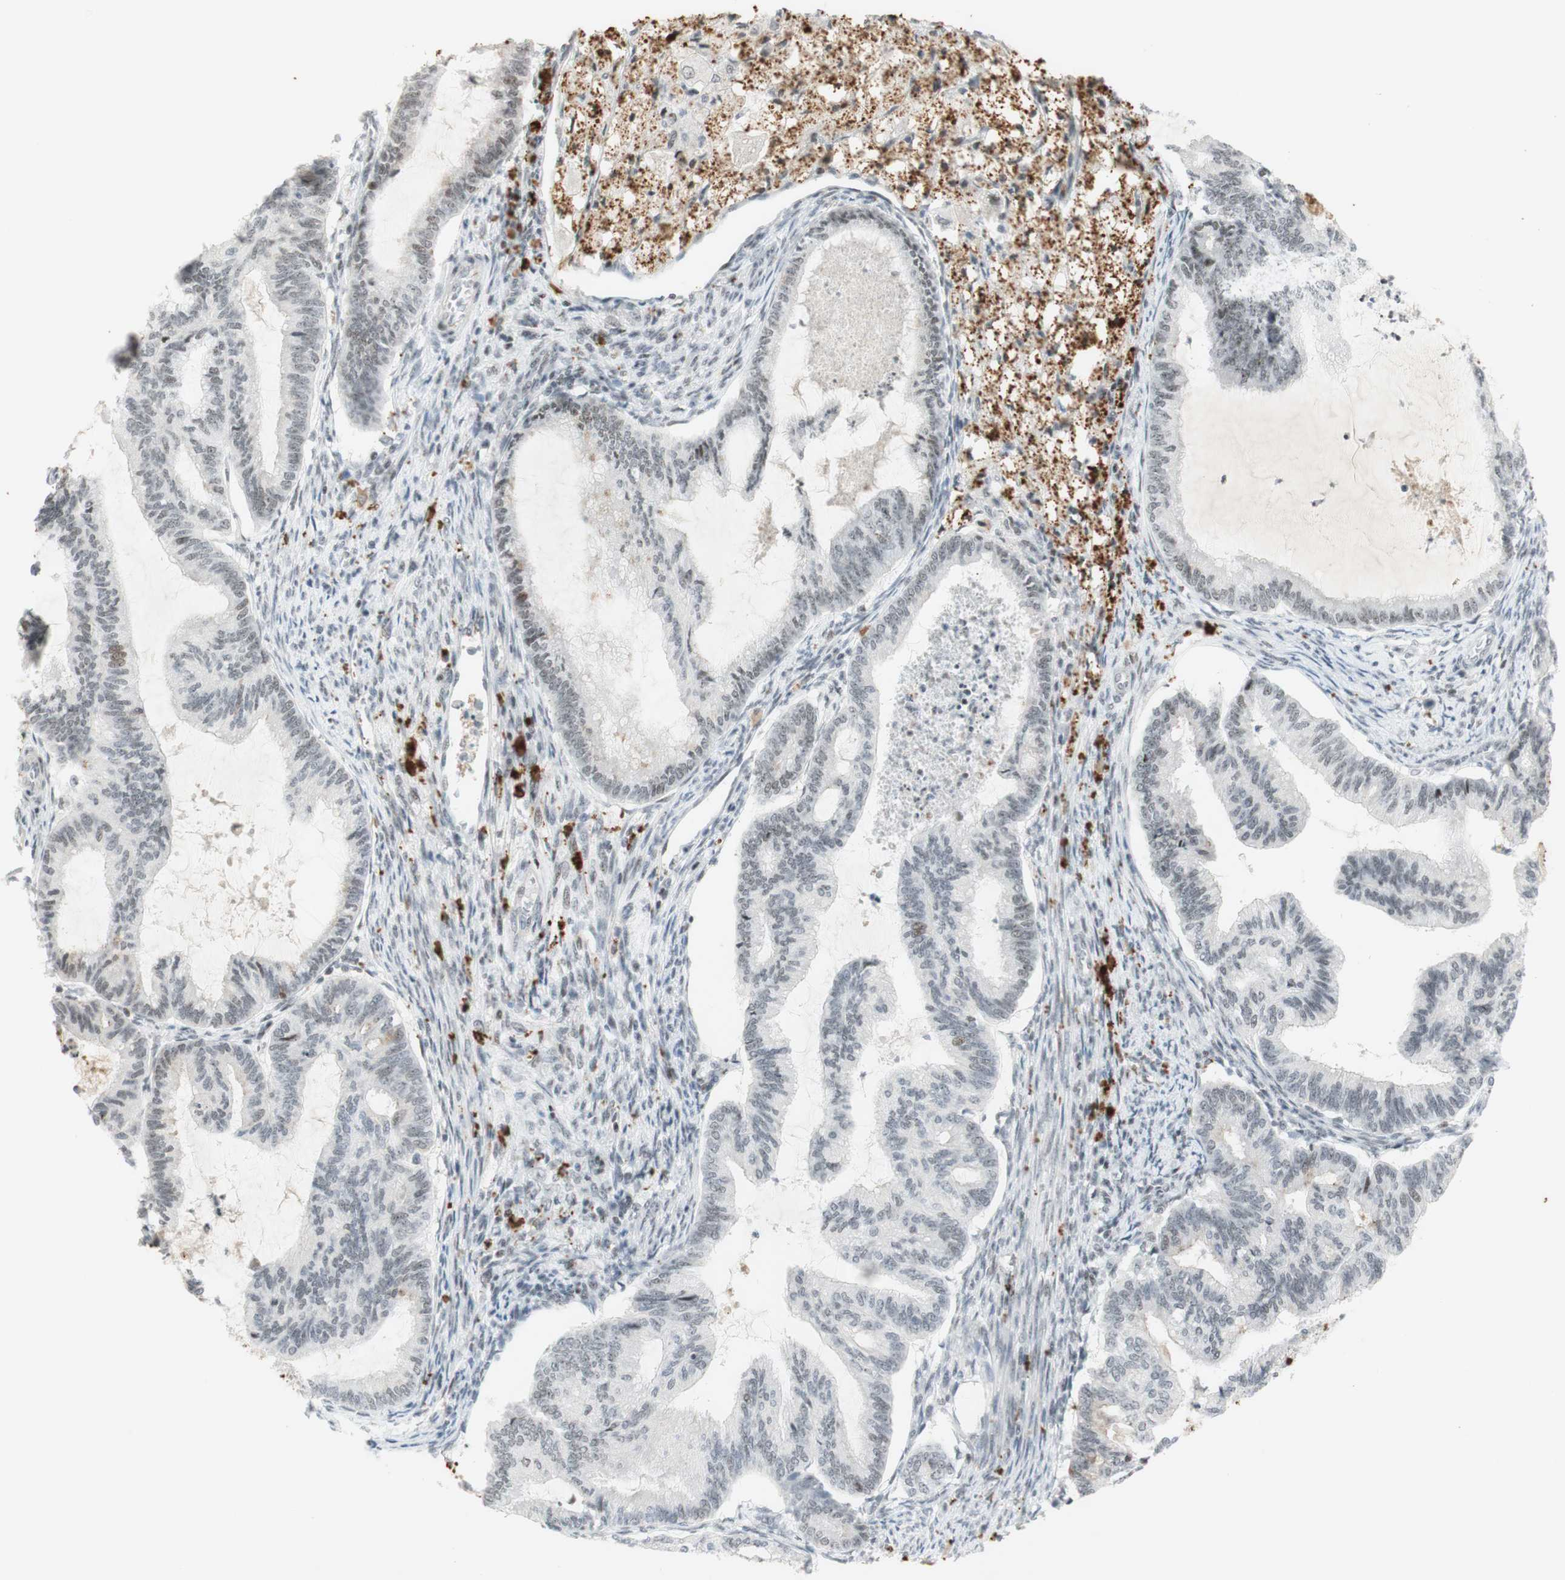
{"staining": {"intensity": "moderate", "quantity": ">75%", "location": "nuclear"}, "tissue": "cervical cancer", "cell_type": "Tumor cells", "image_type": "cancer", "snomed": [{"axis": "morphology", "description": "Normal tissue, NOS"}, {"axis": "morphology", "description": "Adenocarcinoma, NOS"}, {"axis": "topography", "description": "Cervix"}, {"axis": "topography", "description": "Endometrium"}], "caption": "Adenocarcinoma (cervical) stained for a protein demonstrates moderate nuclear positivity in tumor cells.", "gene": "IRF1", "patient": {"sex": "female", "age": 86}}